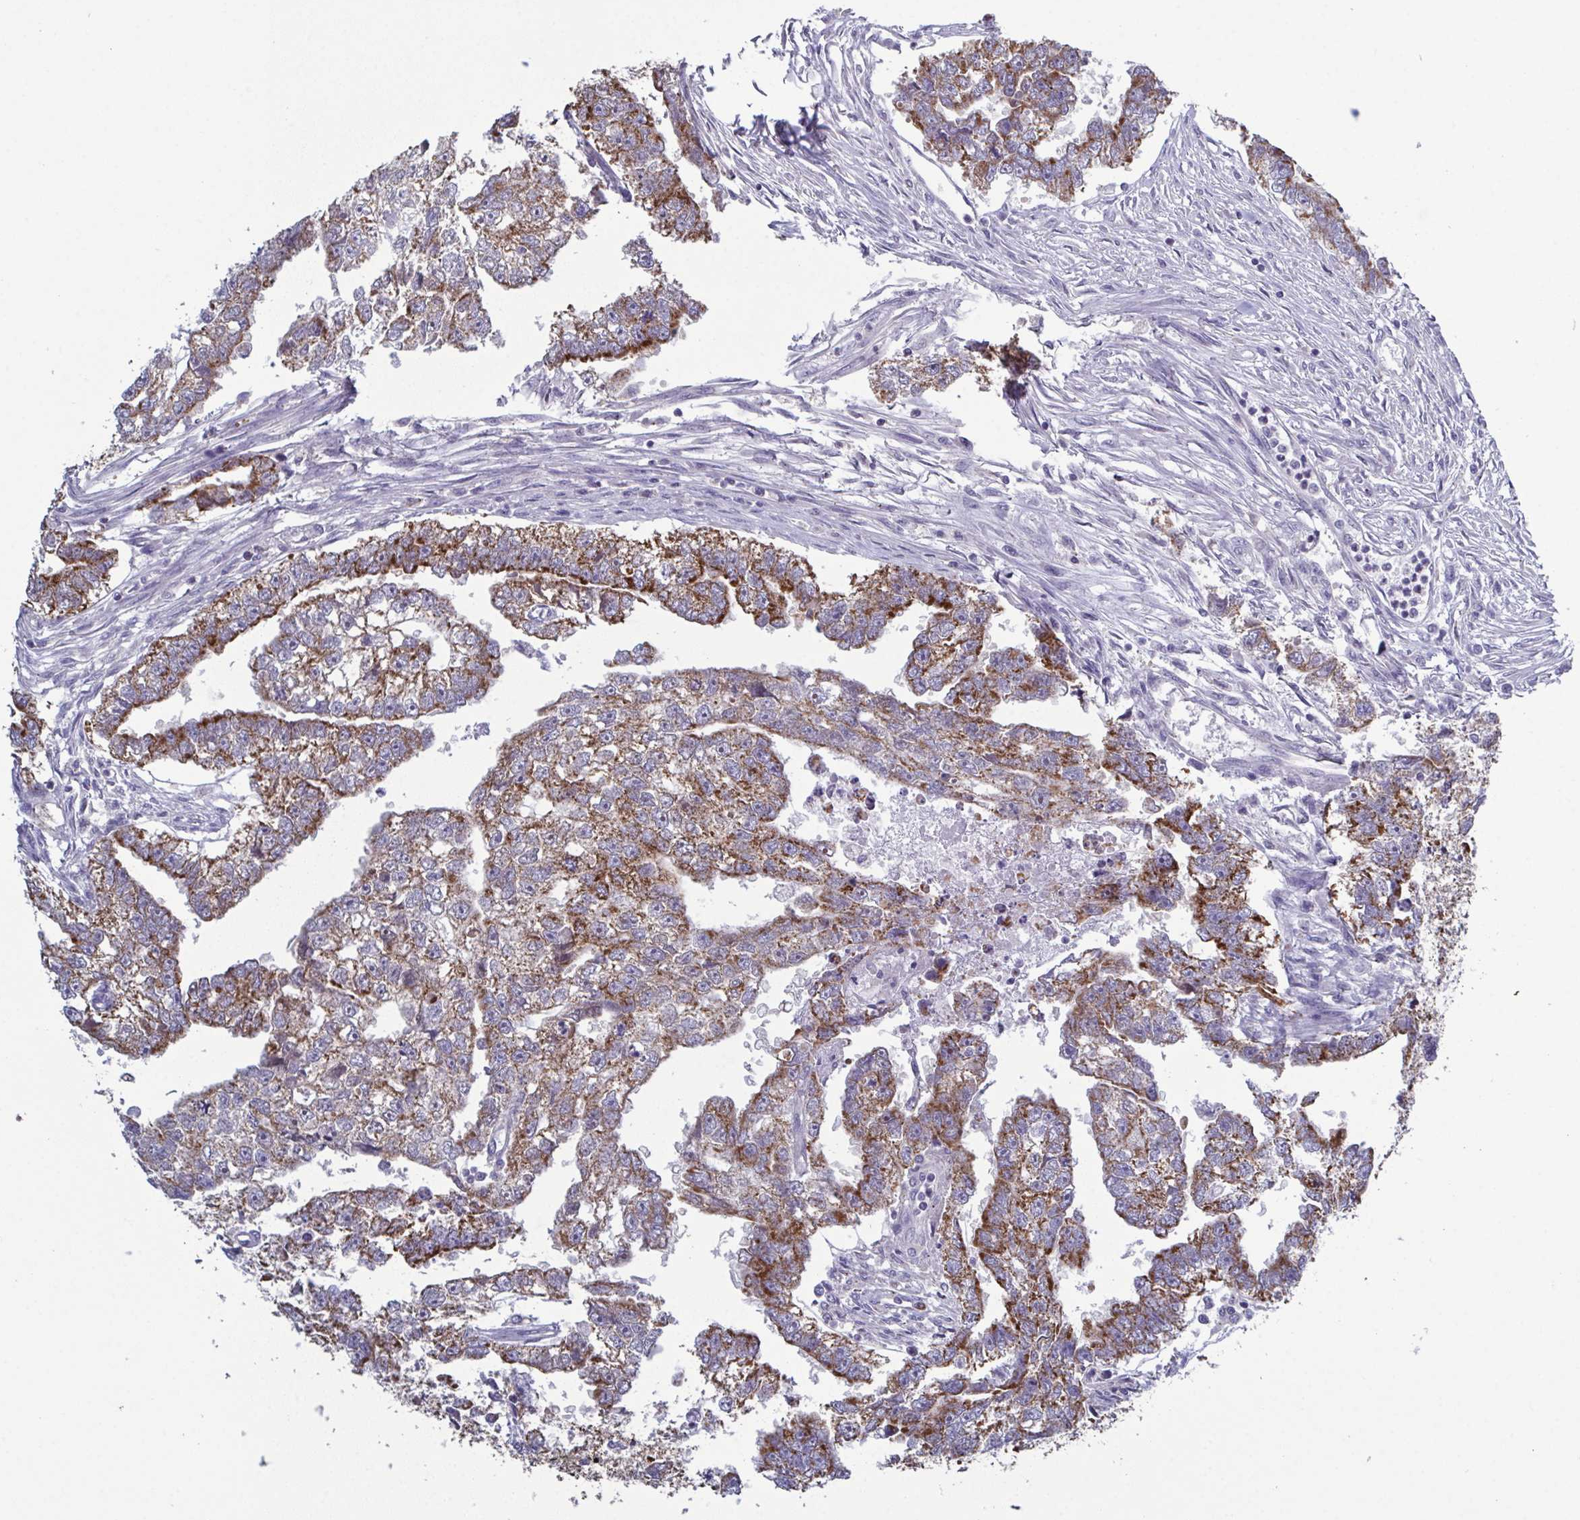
{"staining": {"intensity": "strong", "quantity": ">75%", "location": "cytoplasmic/membranous"}, "tissue": "testis cancer", "cell_type": "Tumor cells", "image_type": "cancer", "snomed": [{"axis": "morphology", "description": "Carcinoma, Embryonal, NOS"}, {"axis": "morphology", "description": "Teratoma, malignant, NOS"}, {"axis": "topography", "description": "Testis"}], "caption": "Immunohistochemistry (IHC) image of neoplastic tissue: testis cancer stained using IHC reveals high levels of strong protein expression localized specifically in the cytoplasmic/membranous of tumor cells, appearing as a cytoplasmic/membranous brown color.", "gene": "GLDC", "patient": {"sex": "male", "age": 44}}